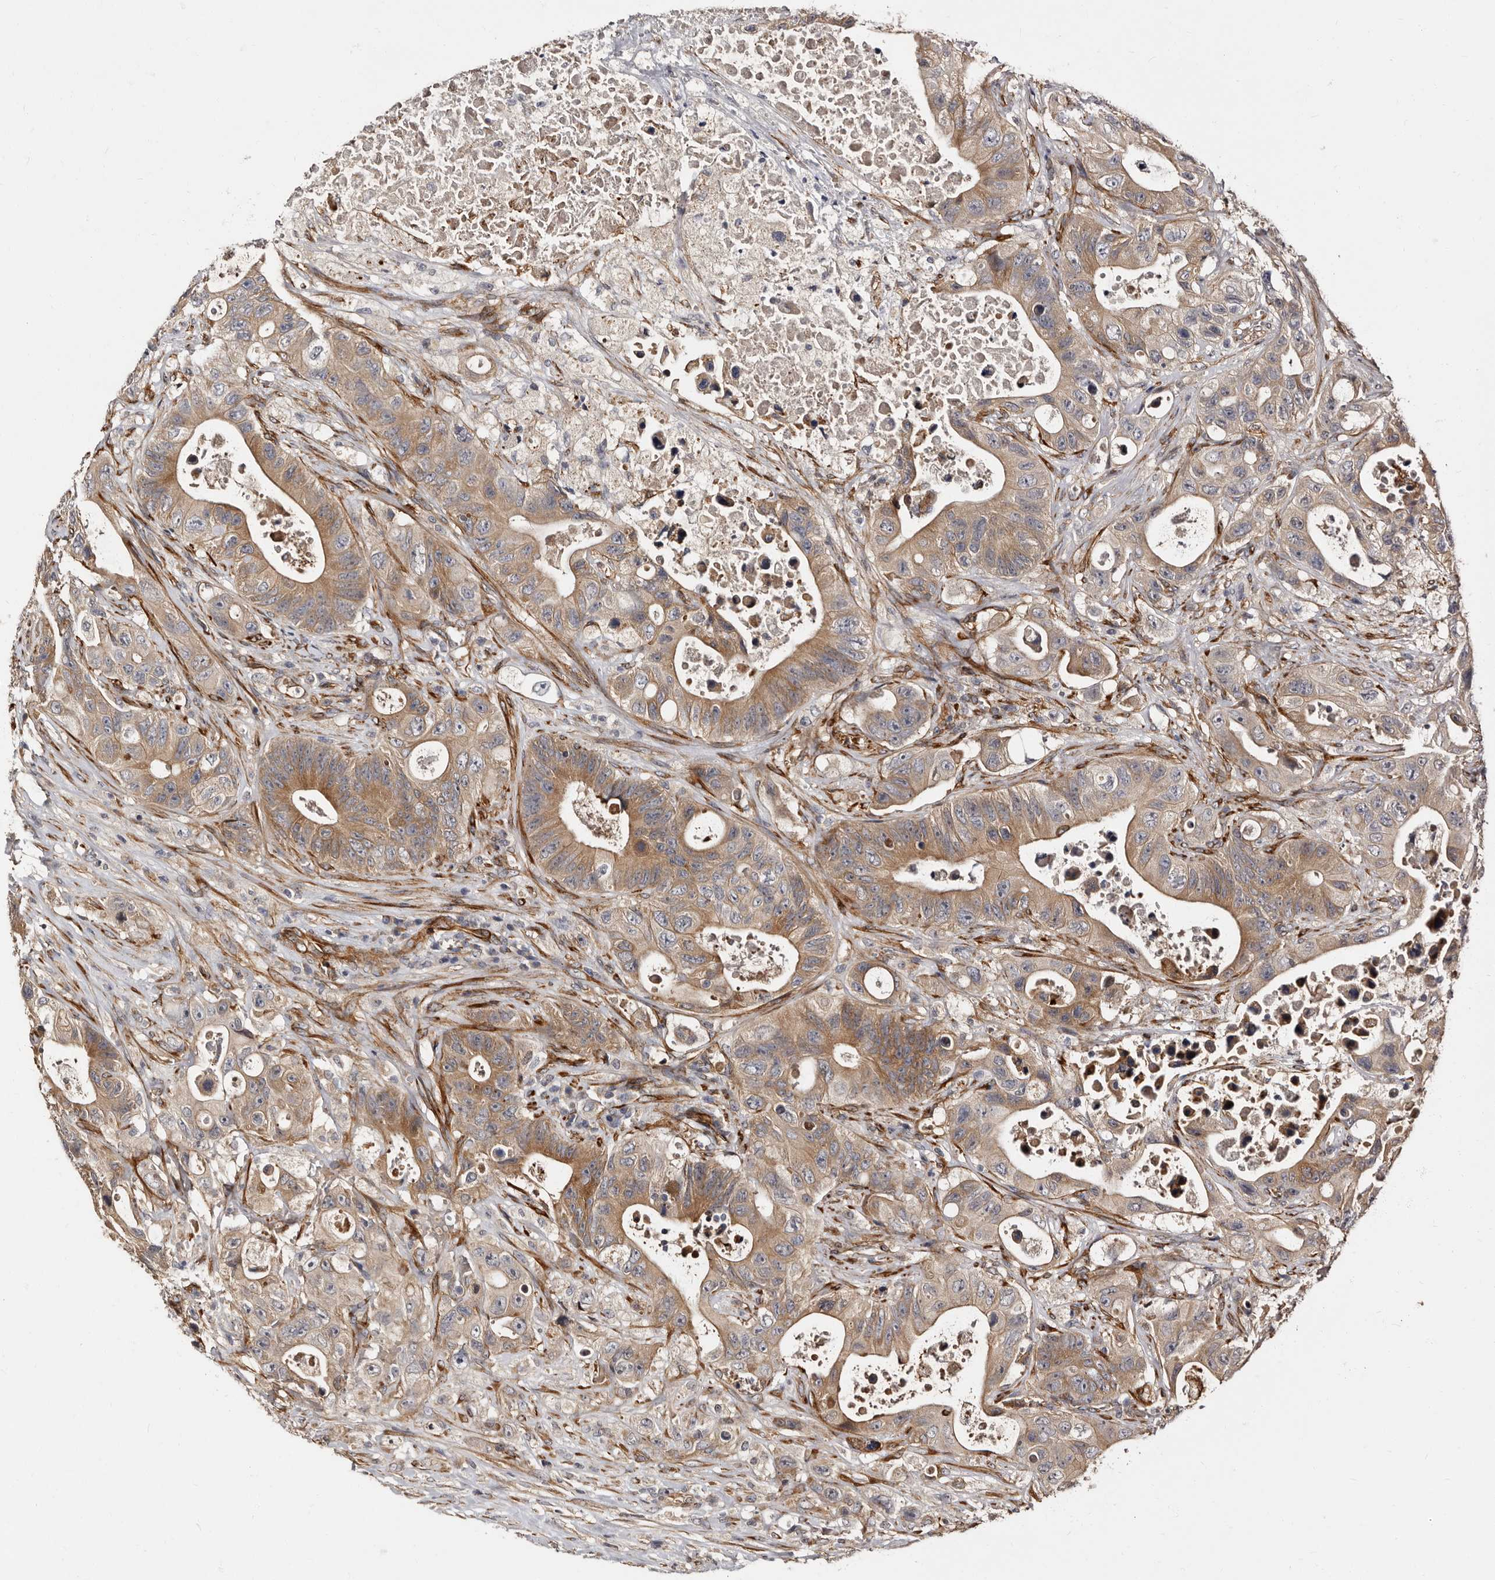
{"staining": {"intensity": "moderate", "quantity": ">75%", "location": "cytoplasmic/membranous"}, "tissue": "colorectal cancer", "cell_type": "Tumor cells", "image_type": "cancer", "snomed": [{"axis": "morphology", "description": "Adenocarcinoma, NOS"}, {"axis": "topography", "description": "Colon"}], "caption": "Immunohistochemistry (IHC) micrograph of adenocarcinoma (colorectal) stained for a protein (brown), which displays medium levels of moderate cytoplasmic/membranous positivity in about >75% of tumor cells.", "gene": "TBC1D22B", "patient": {"sex": "female", "age": 46}}